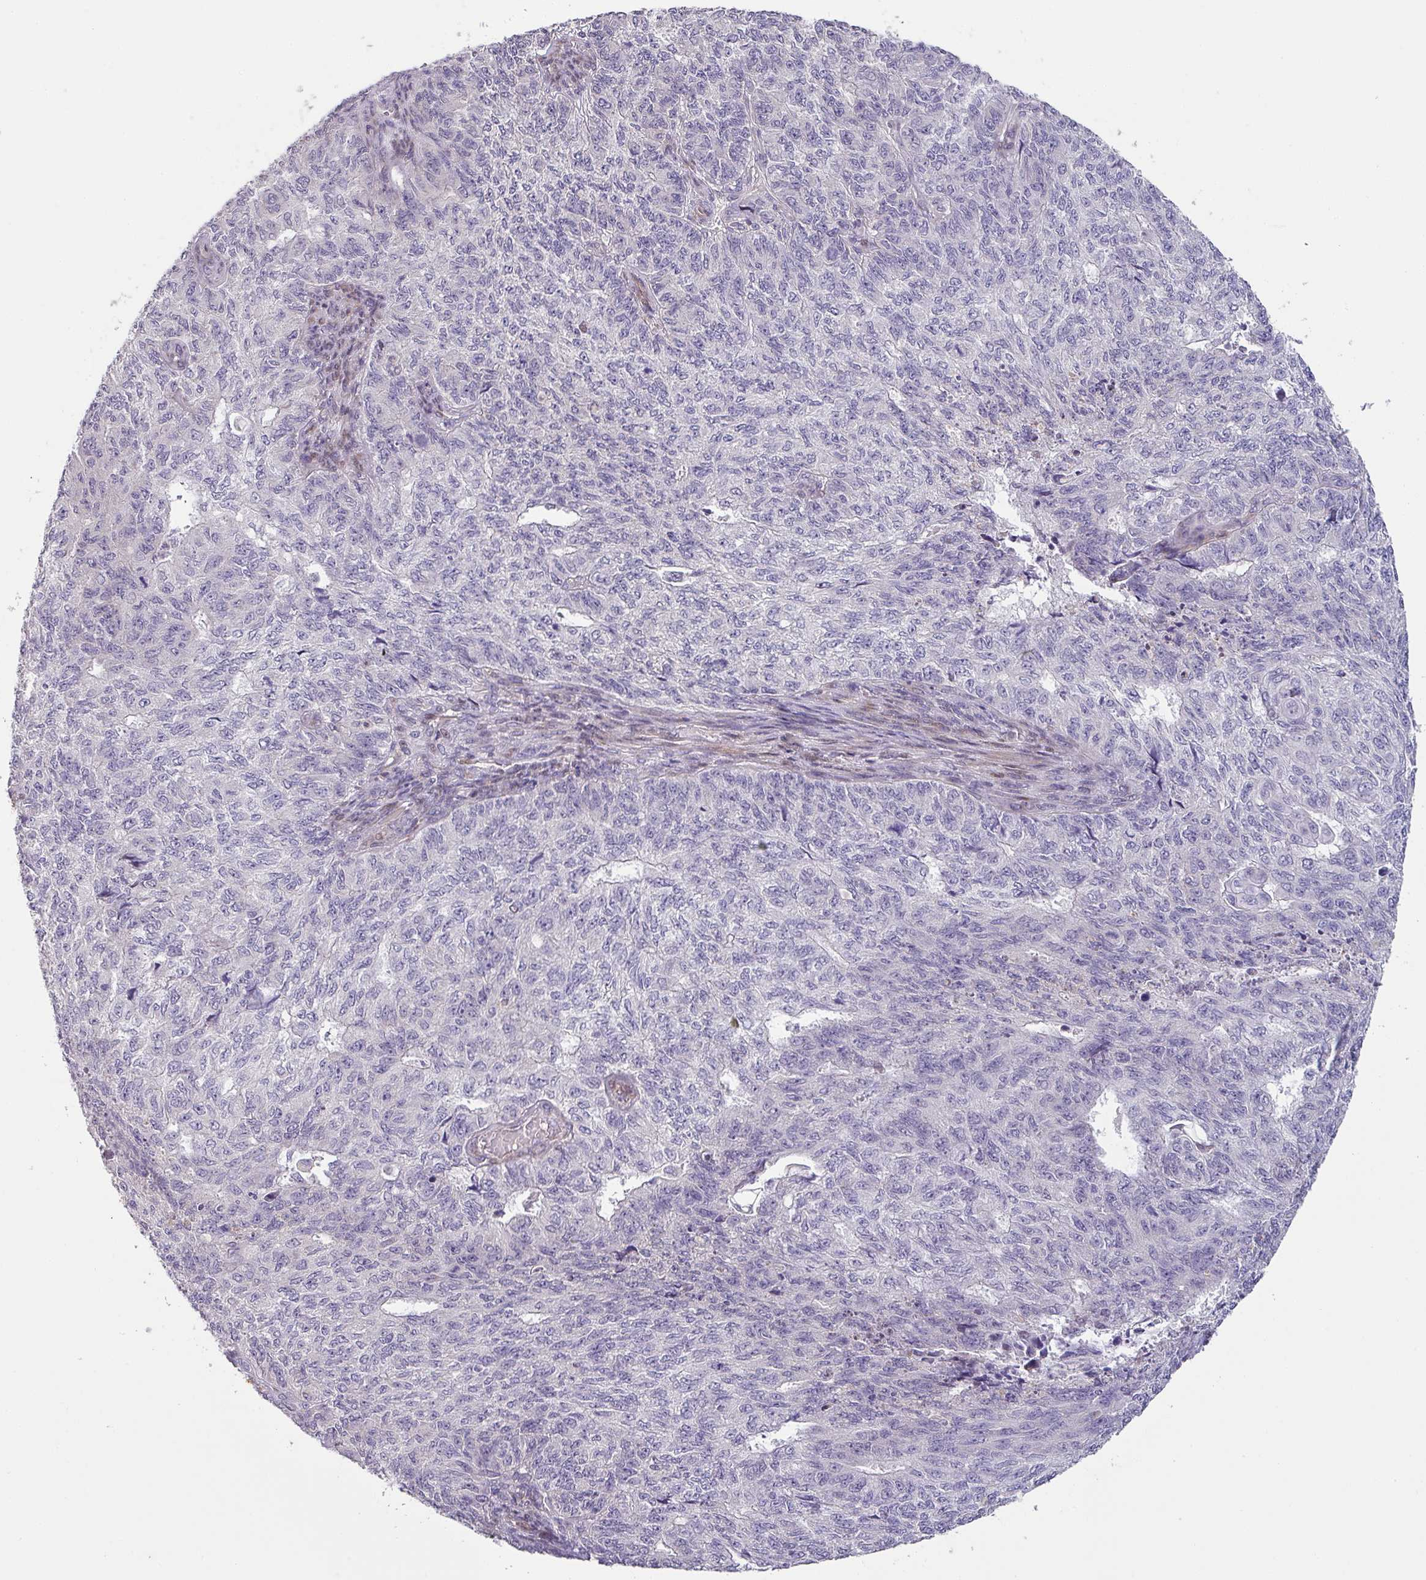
{"staining": {"intensity": "negative", "quantity": "none", "location": "none"}, "tissue": "endometrial cancer", "cell_type": "Tumor cells", "image_type": "cancer", "snomed": [{"axis": "morphology", "description": "Adenocarcinoma, NOS"}, {"axis": "topography", "description": "Endometrium"}], "caption": "Human endometrial adenocarcinoma stained for a protein using immunohistochemistry shows no positivity in tumor cells.", "gene": "KLHL3", "patient": {"sex": "female", "age": 32}}